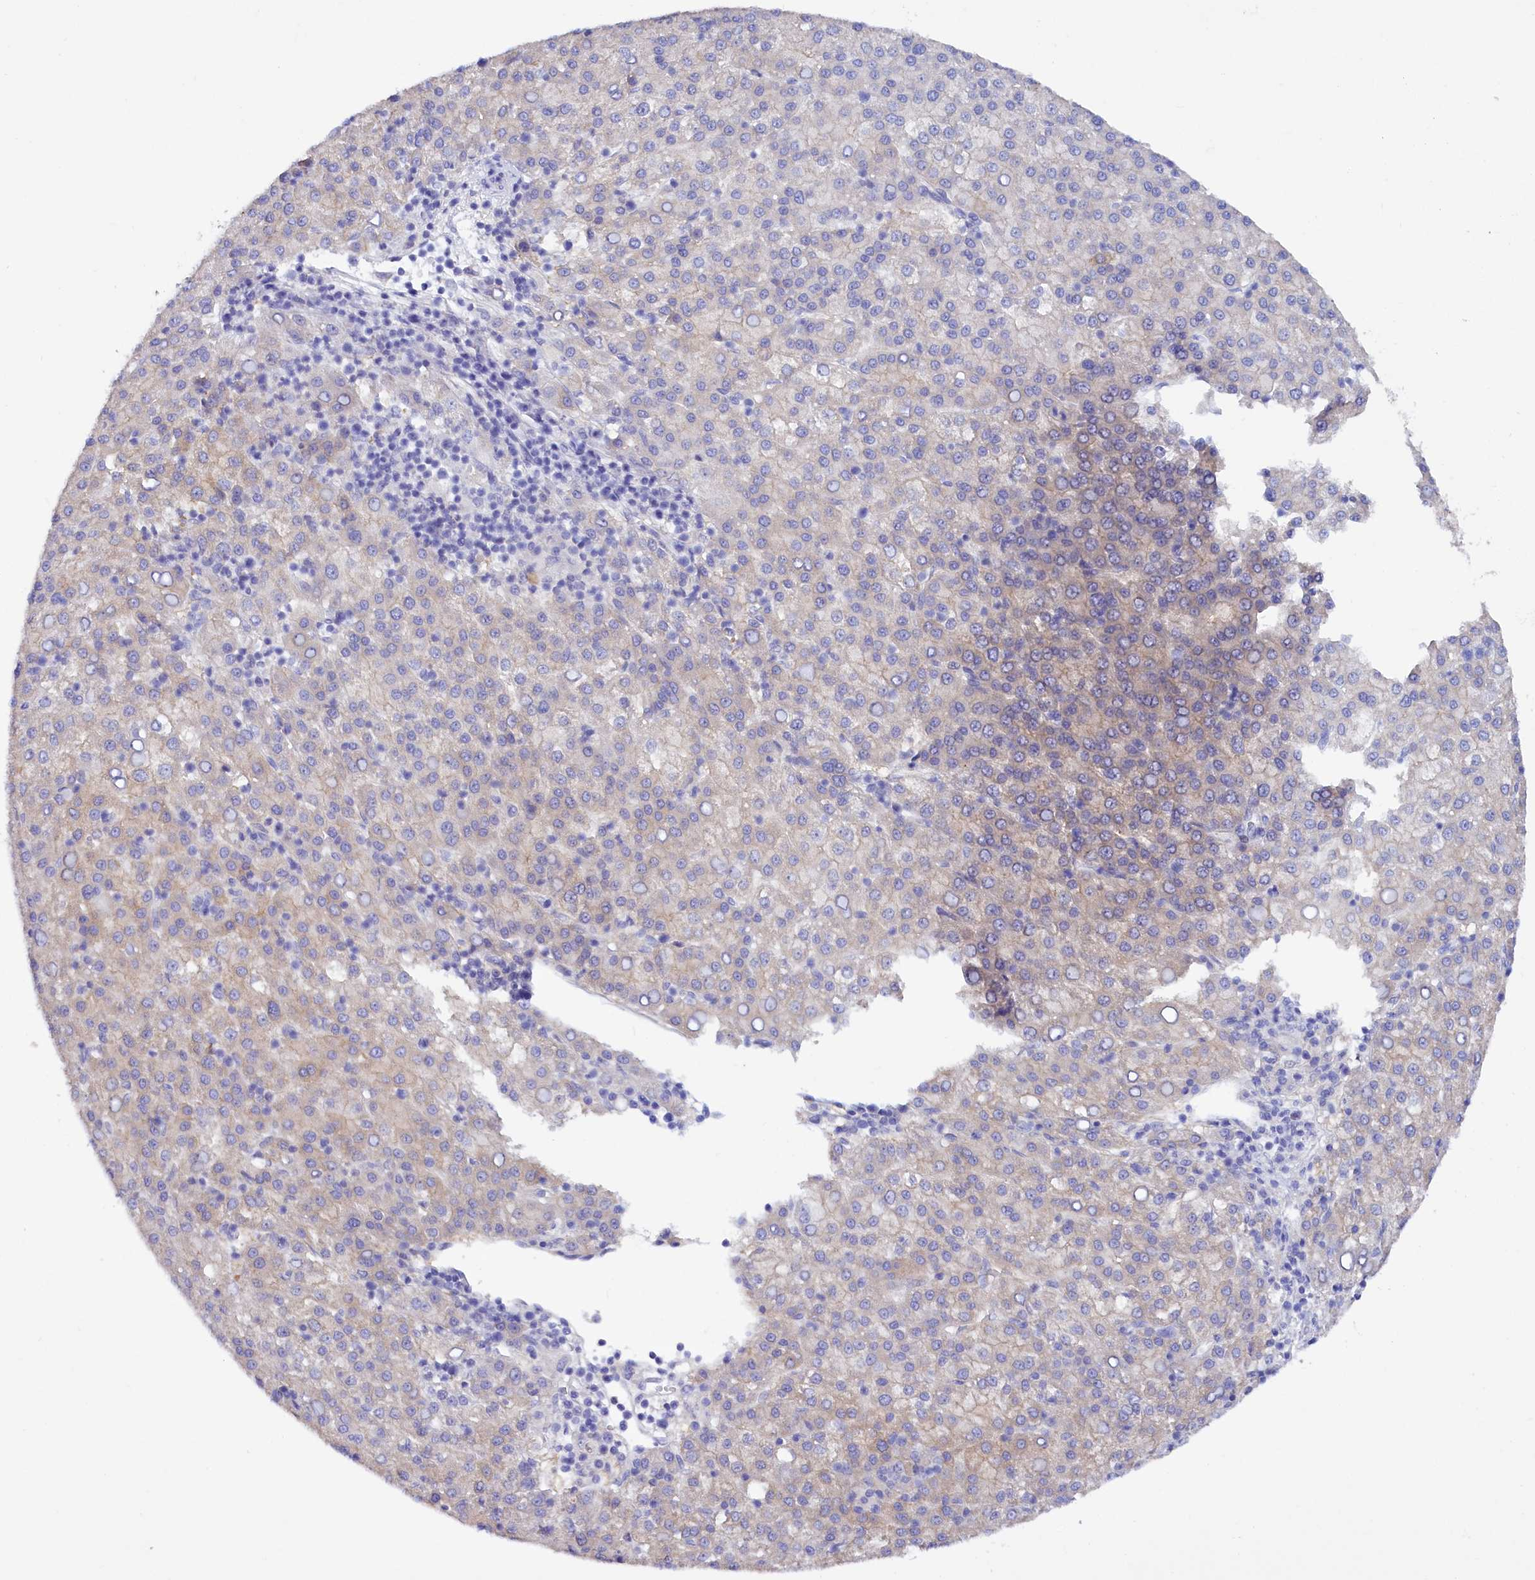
{"staining": {"intensity": "moderate", "quantity": "<25%", "location": "cytoplasmic/membranous"}, "tissue": "liver cancer", "cell_type": "Tumor cells", "image_type": "cancer", "snomed": [{"axis": "morphology", "description": "Carcinoma, Hepatocellular, NOS"}, {"axis": "topography", "description": "Liver"}], "caption": "Human liver cancer (hepatocellular carcinoma) stained with a protein marker shows moderate staining in tumor cells.", "gene": "FAAP20", "patient": {"sex": "female", "age": 58}}